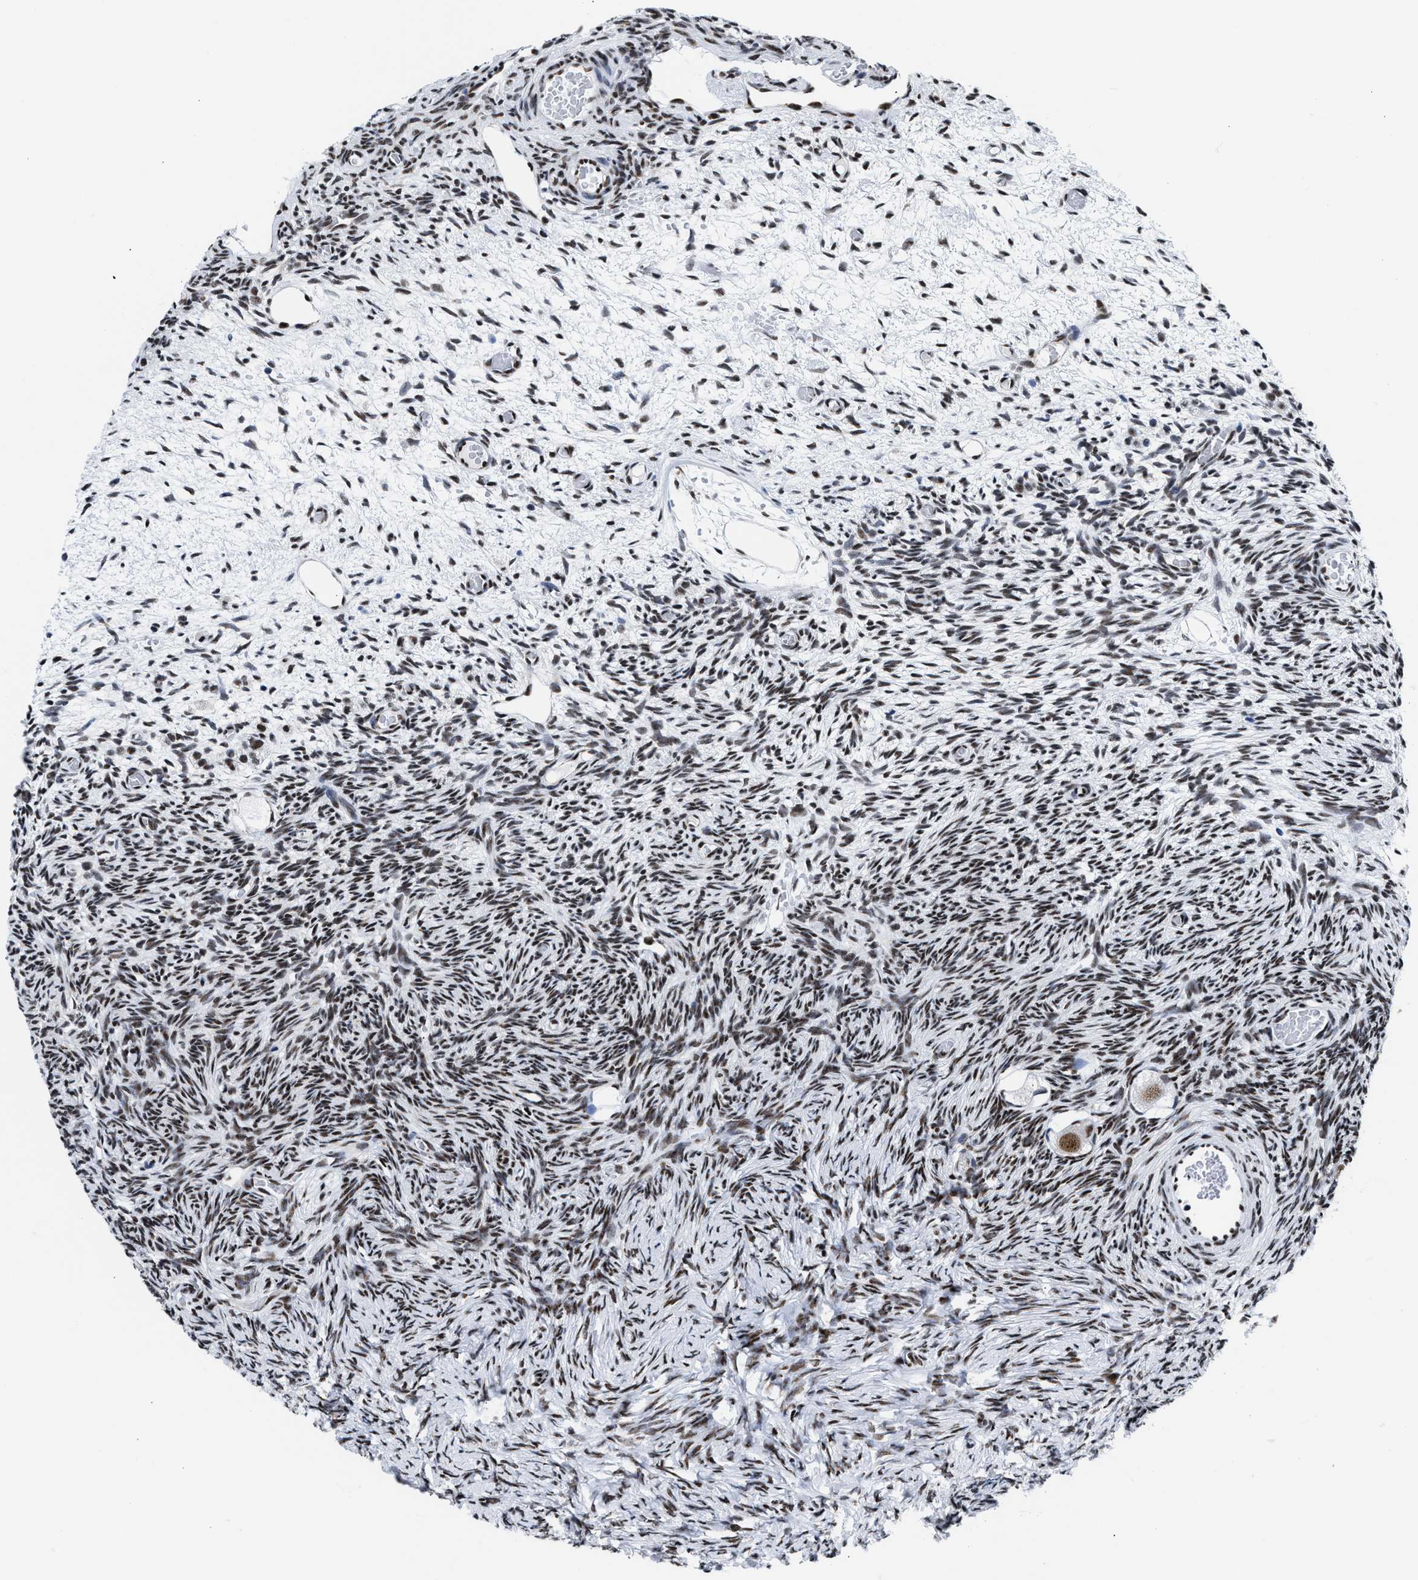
{"staining": {"intensity": "moderate", "quantity": ">75%", "location": "nuclear"}, "tissue": "ovary", "cell_type": "Follicle cells", "image_type": "normal", "snomed": [{"axis": "morphology", "description": "Normal tissue, NOS"}, {"axis": "topography", "description": "Ovary"}], "caption": "A brown stain highlights moderate nuclear staining of a protein in follicle cells of benign ovary.", "gene": "RBM8A", "patient": {"sex": "female", "age": 27}}